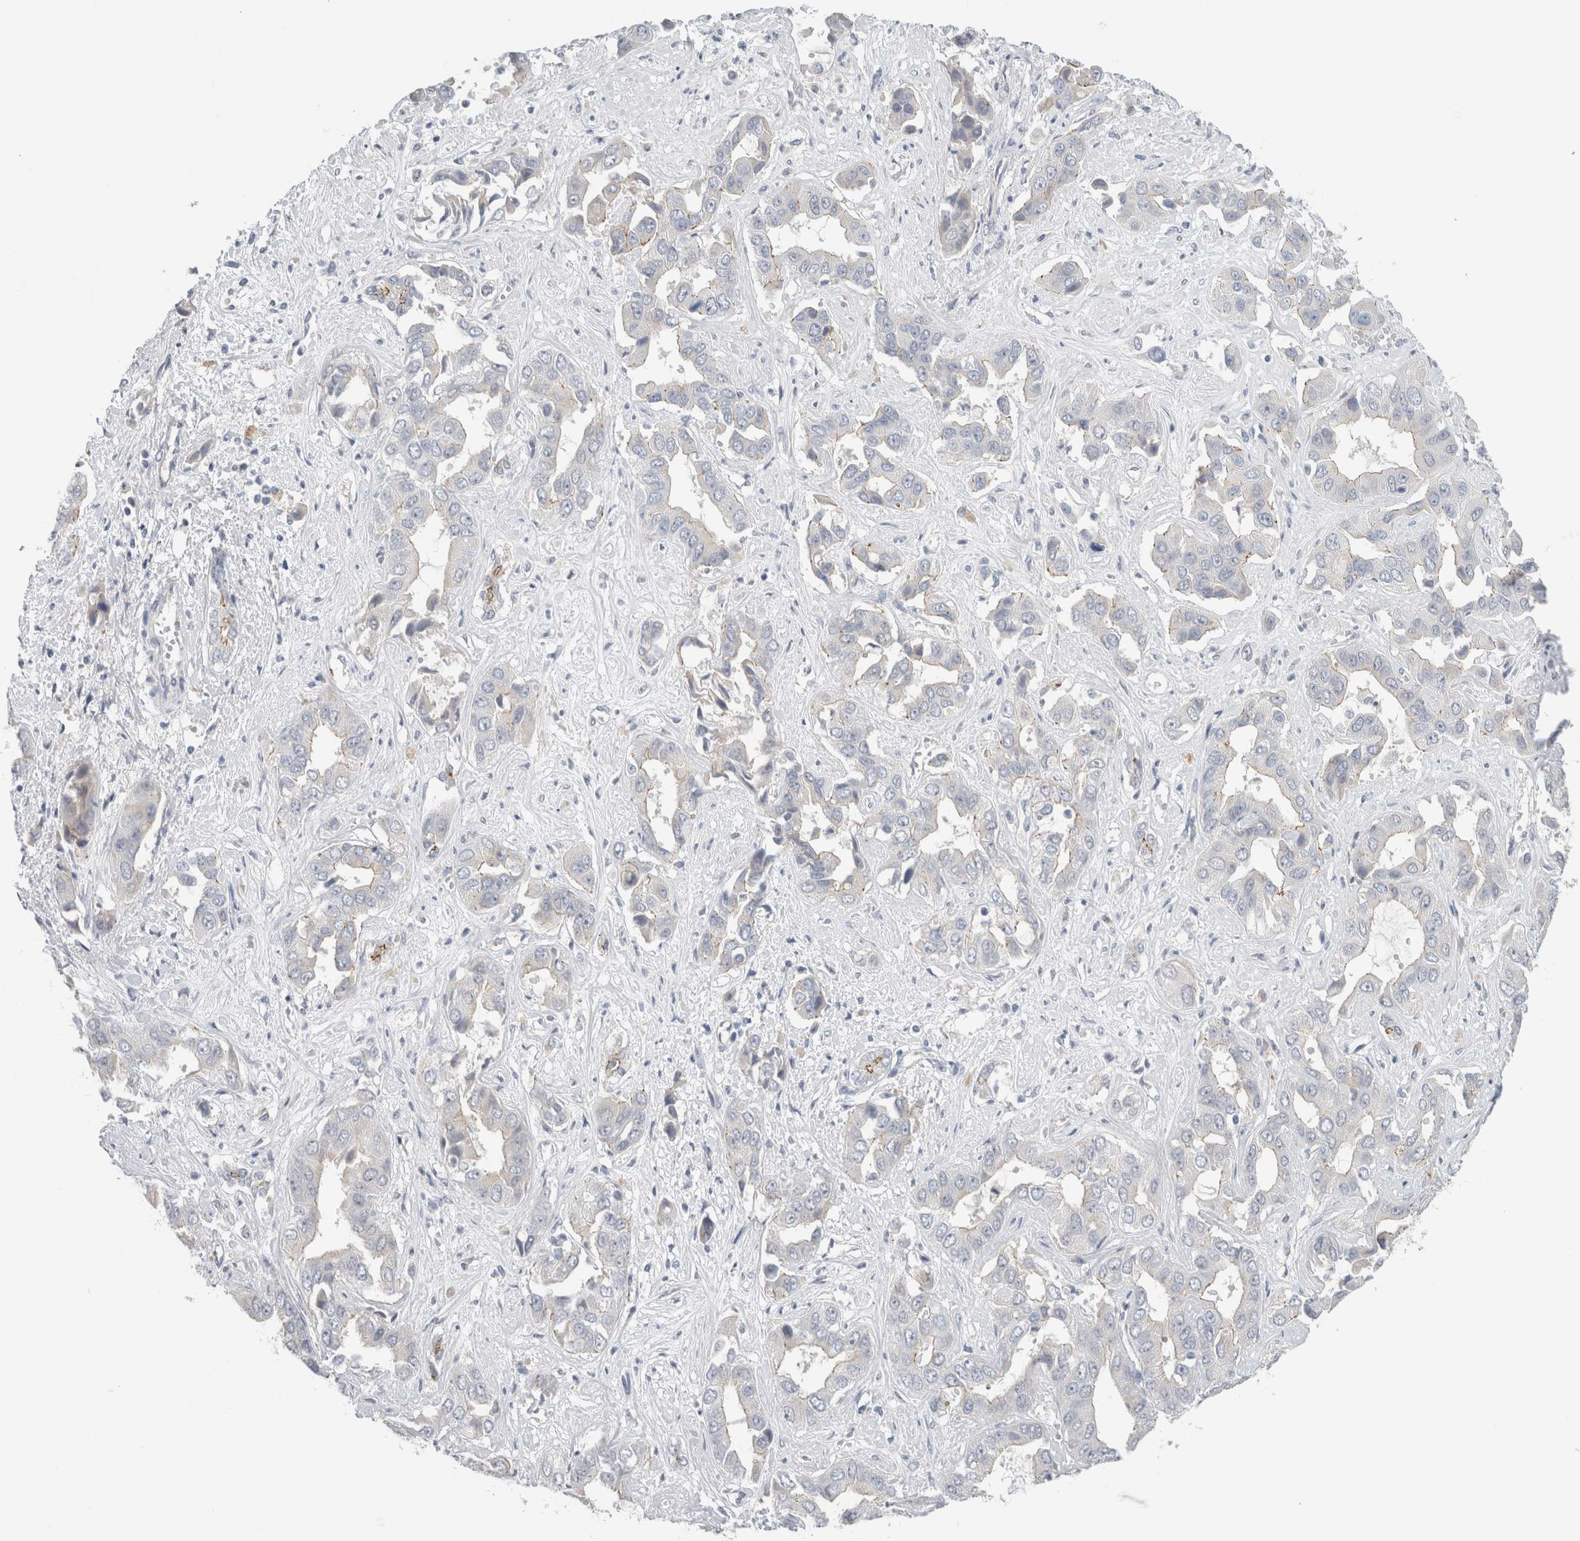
{"staining": {"intensity": "weak", "quantity": "25%-75%", "location": "cytoplasmic/membranous"}, "tissue": "liver cancer", "cell_type": "Tumor cells", "image_type": "cancer", "snomed": [{"axis": "morphology", "description": "Cholangiocarcinoma"}, {"axis": "topography", "description": "Liver"}], "caption": "Human cholangiocarcinoma (liver) stained with a protein marker displays weak staining in tumor cells.", "gene": "TAFA5", "patient": {"sex": "female", "age": 52}}